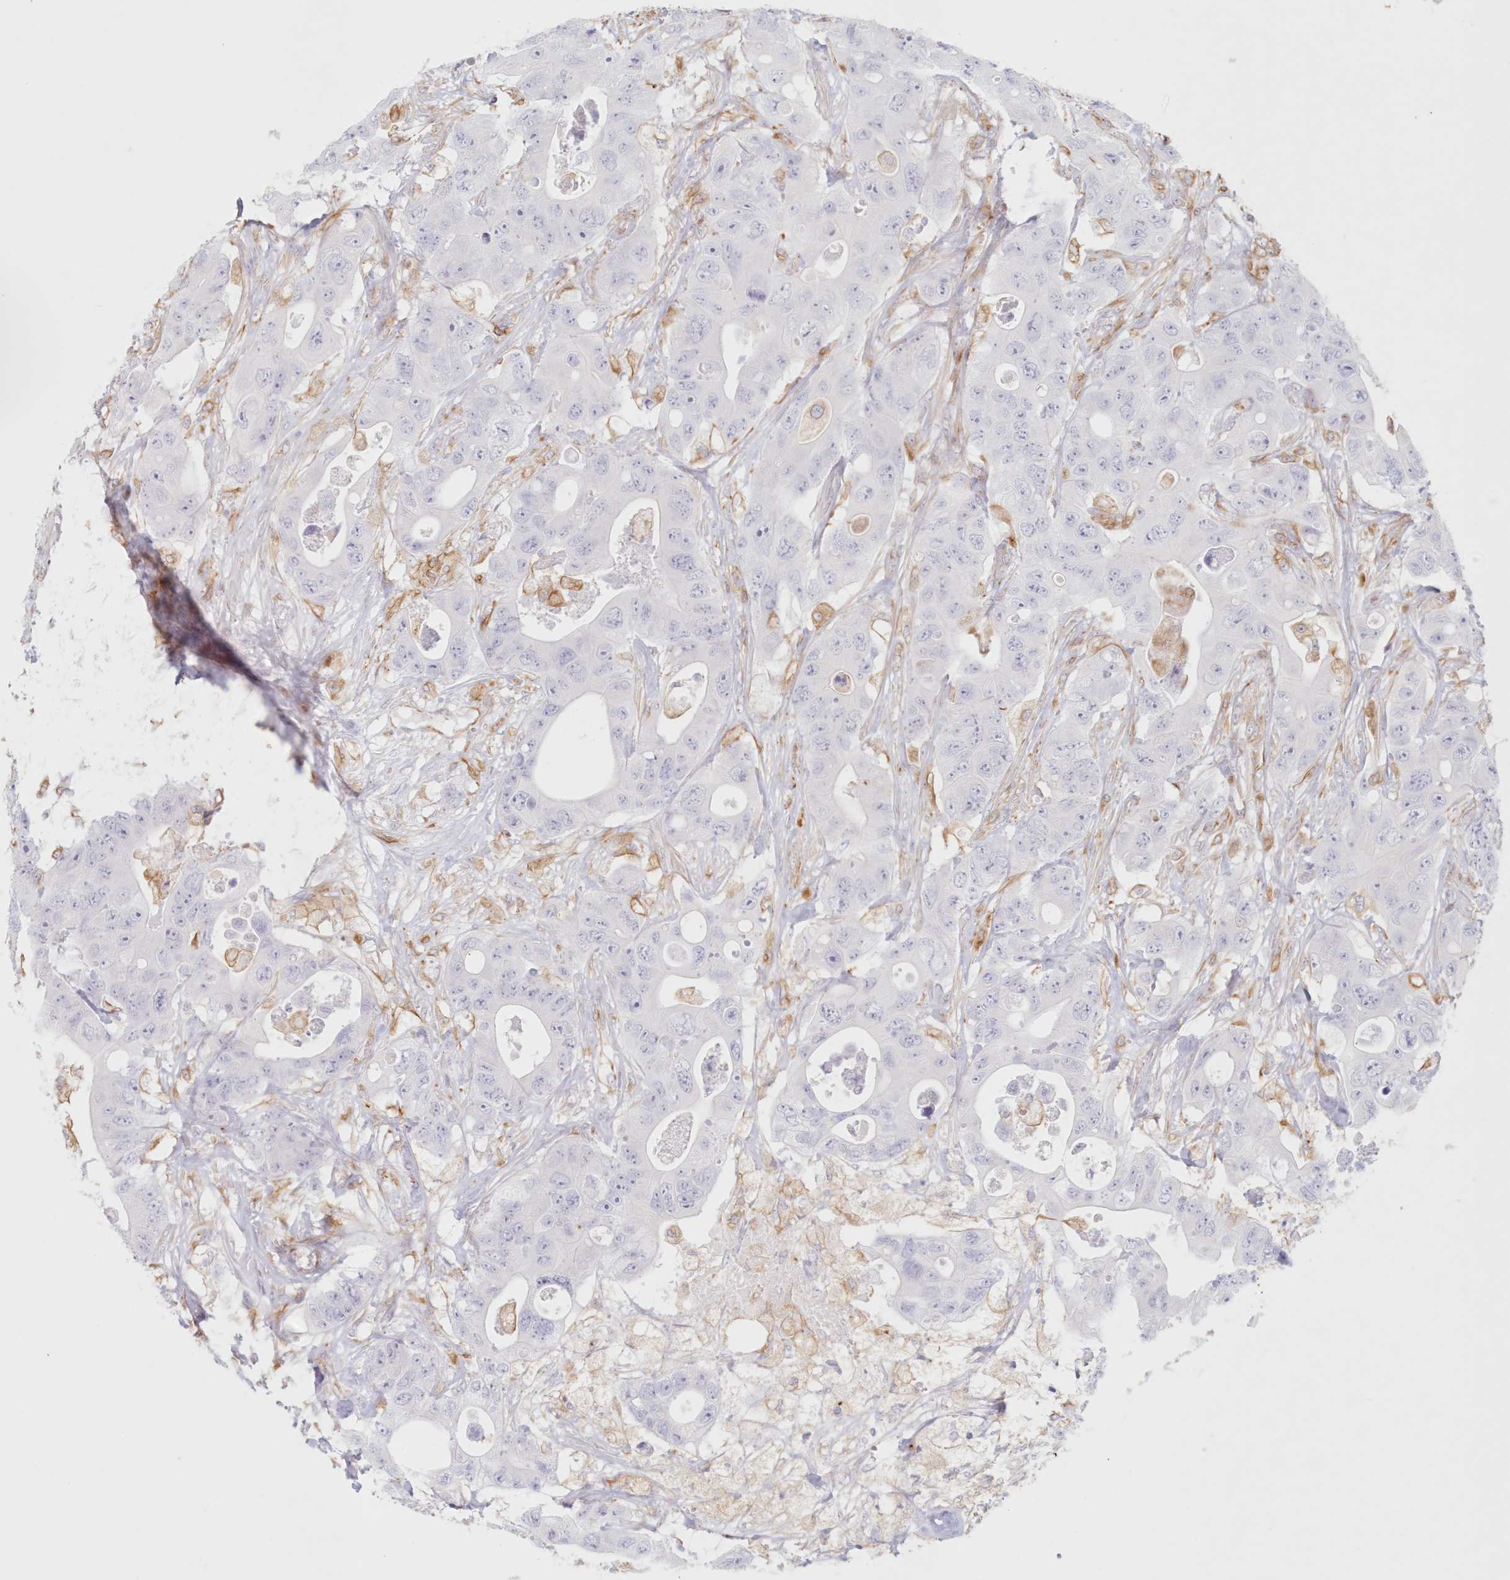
{"staining": {"intensity": "negative", "quantity": "none", "location": "none"}, "tissue": "colorectal cancer", "cell_type": "Tumor cells", "image_type": "cancer", "snomed": [{"axis": "morphology", "description": "Adenocarcinoma, NOS"}, {"axis": "topography", "description": "Colon"}], "caption": "IHC micrograph of colorectal adenocarcinoma stained for a protein (brown), which reveals no expression in tumor cells.", "gene": "DMRTB1", "patient": {"sex": "female", "age": 46}}